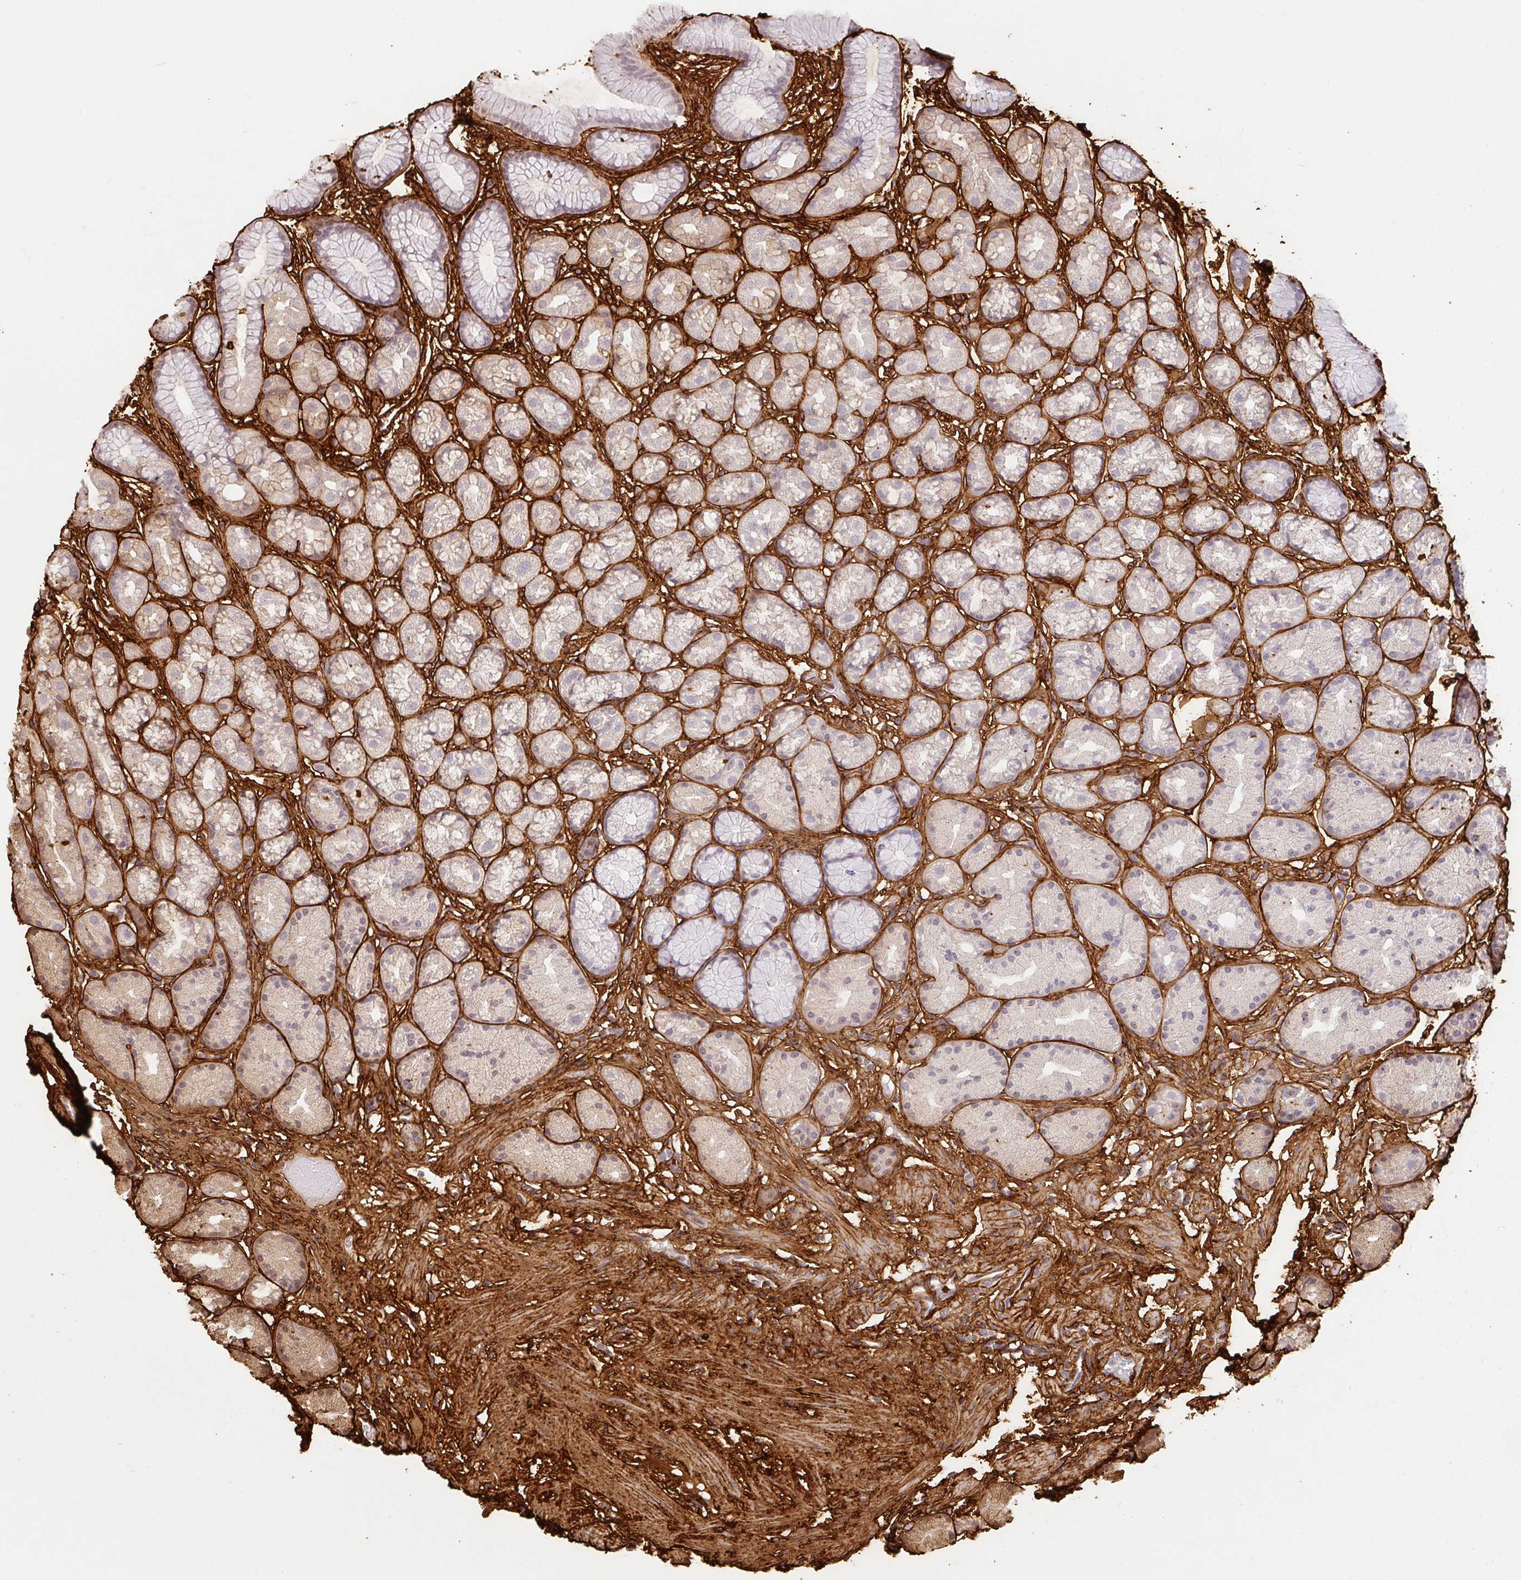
{"staining": {"intensity": "weak", "quantity": "<25%", "location": "cytoplasmic/membranous"}, "tissue": "stomach", "cell_type": "Glandular cells", "image_type": "normal", "snomed": [{"axis": "morphology", "description": "Normal tissue, NOS"}, {"axis": "topography", "description": "Stomach, lower"}], "caption": "Protein analysis of benign stomach exhibits no significant expression in glandular cells.", "gene": "COL3A1", "patient": {"sex": "male", "age": 67}}